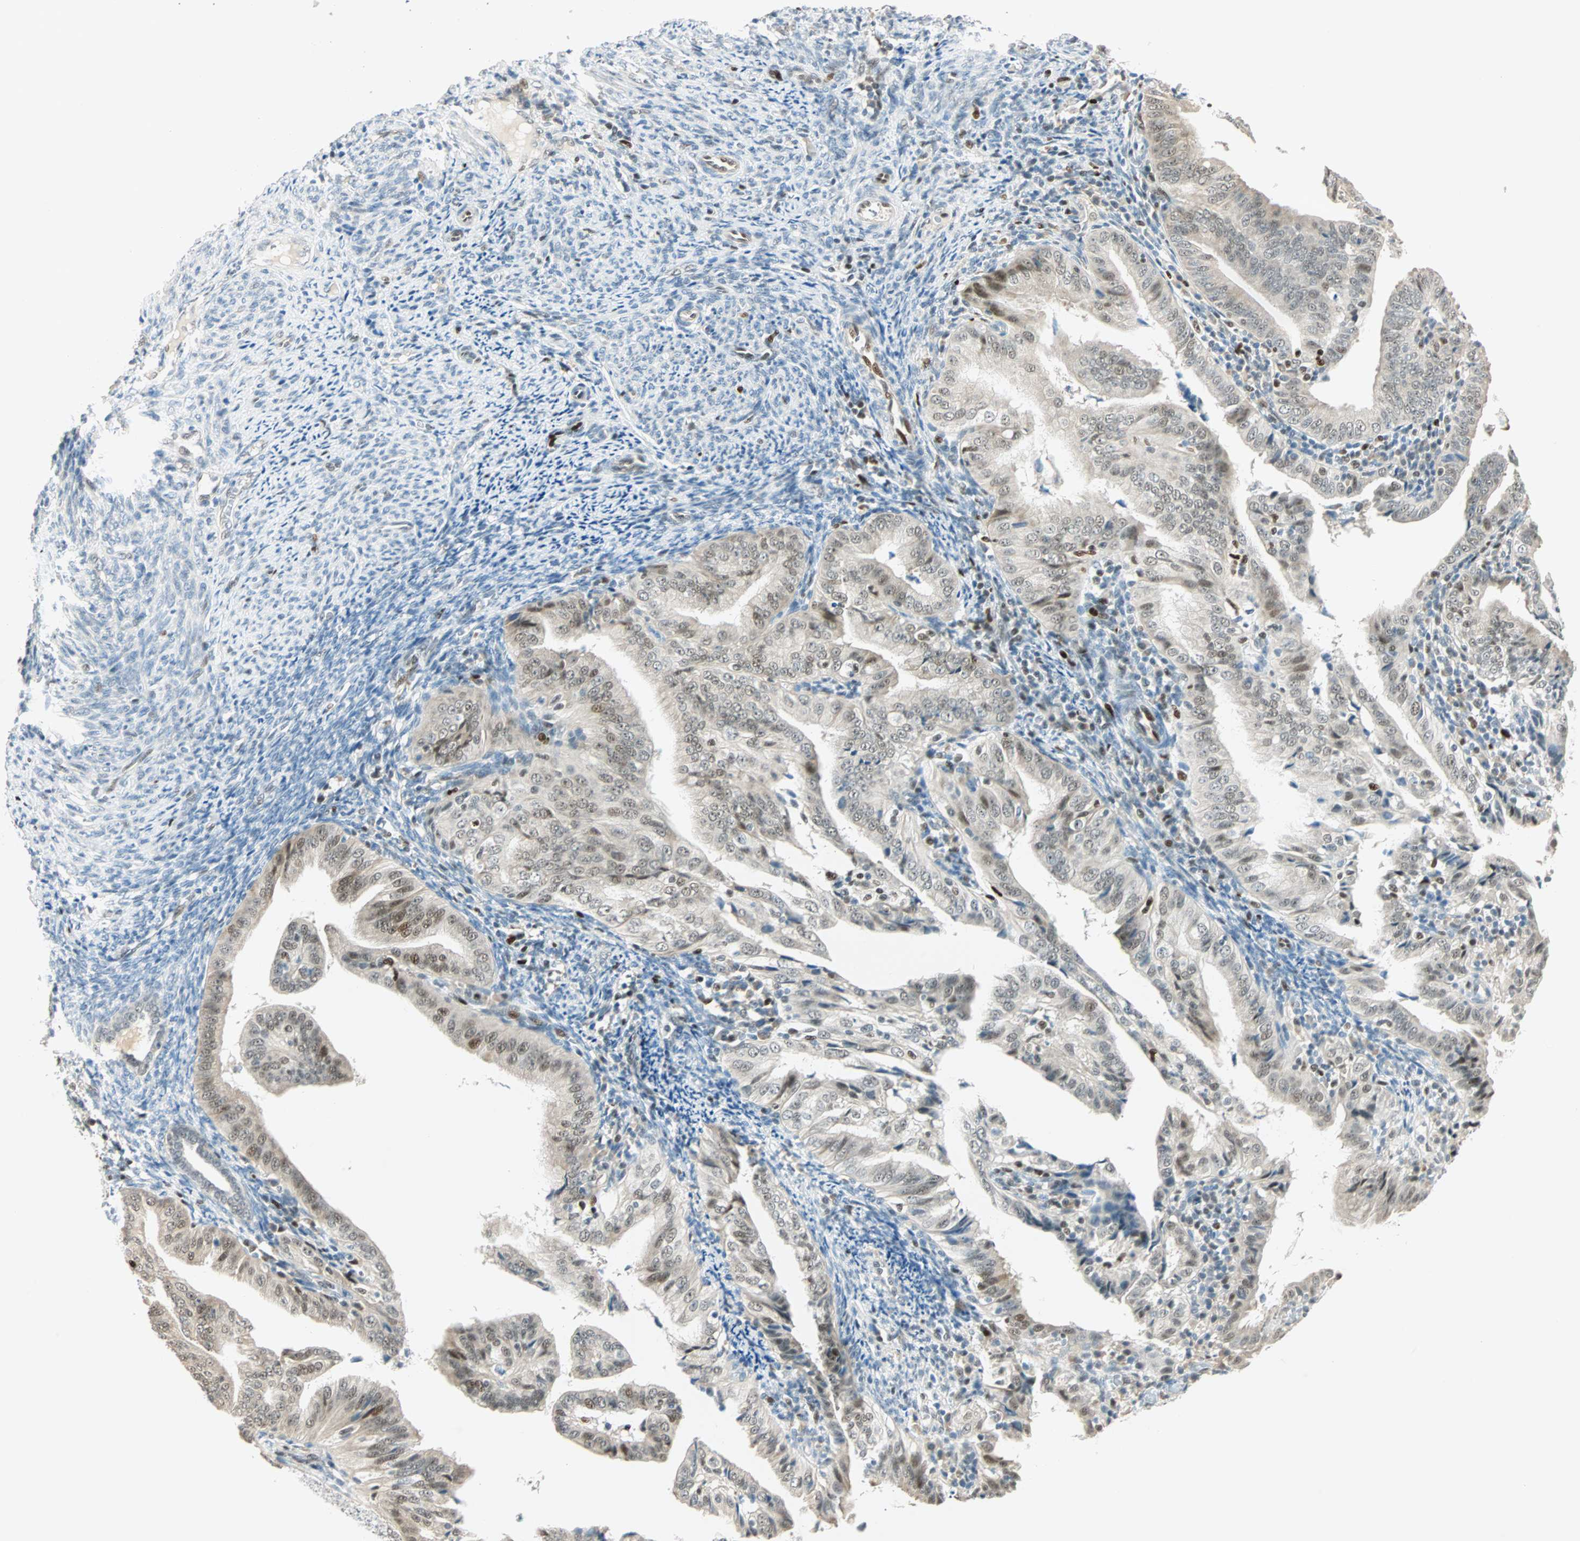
{"staining": {"intensity": "weak", "quantity": ">75%", "location": "nuclear"}, "tissue": "endometrial cancer", "cell_type": "Tumor cells", "image_type": "cancer", "snomed": [{"axis": "morphology", "description": "Adenocarcinoma, NOS"}, {"axis": "topography", "description": "Endometrium"}], "caption": "This histopathology image reveals endometrial cancer stained with immunohistochemistry to label a protein in brown. The nuclear of tumor cells show weak positivity for the protein. Nuclei are counter-stained blue.", "gene": "MSX2", "patient": {"sex": "female", "age": 58}}